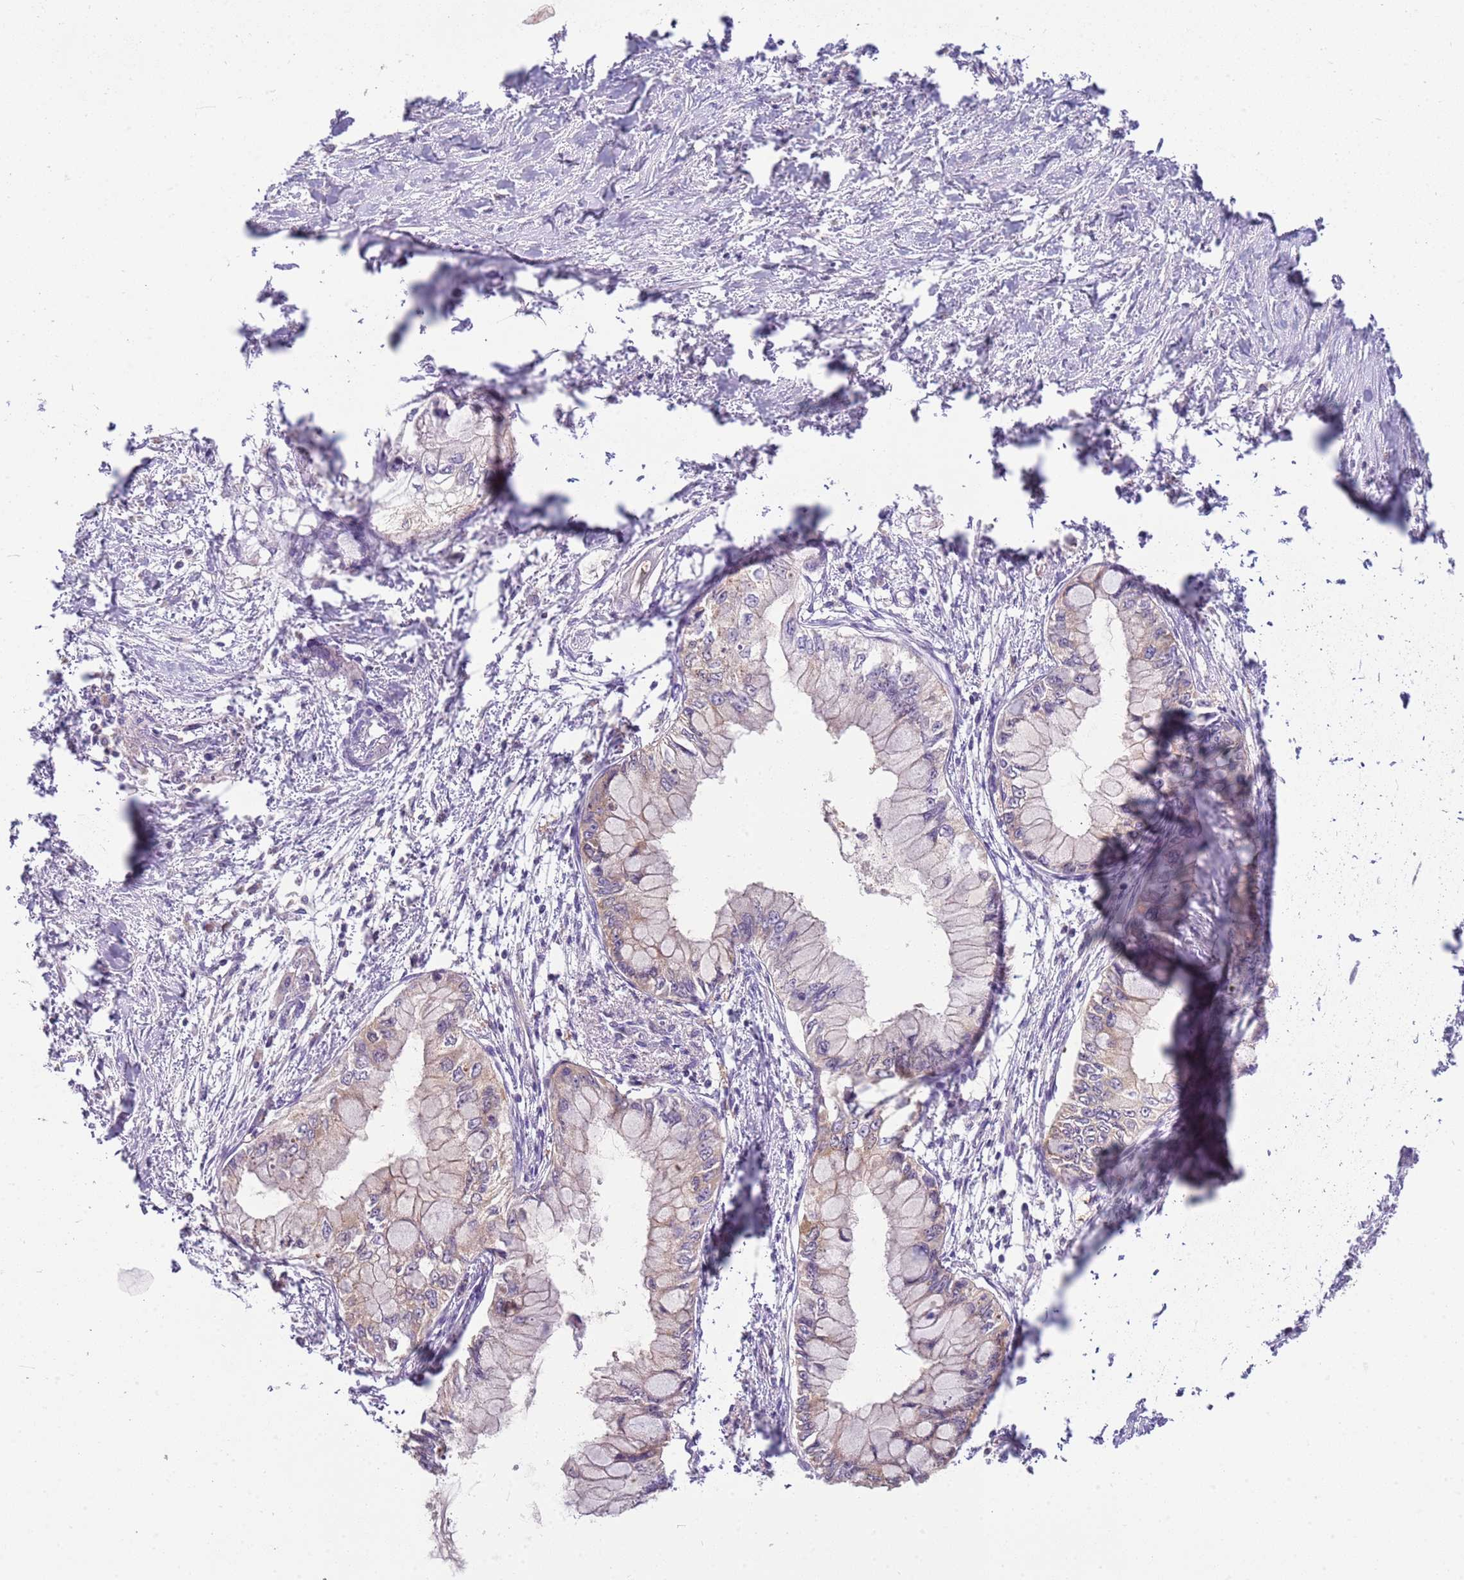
{"staining": {"intensity": "weak", "quantity": "<25%", "location": "cytoplasmic/membranous"}, "tissue": "pancreatic cancer", "cell_type": "Tumor cells", "image_type": "cancer", "snomed": [{"axis": "morphology", "description": "Adenocarcinoma, NOS"}, {"axis": "topography", "description": "Pancreas"}], "caption": "Adenocarcinoma (pancreatic) was stained to show a protein in brown. There is no significant staining in tumor cells. (Immunohistochemistry (ihc), brightfield microscopy, high magnification).", "gene": "ARHGAP5", "patient": {"sex": "male", "age": 48}}